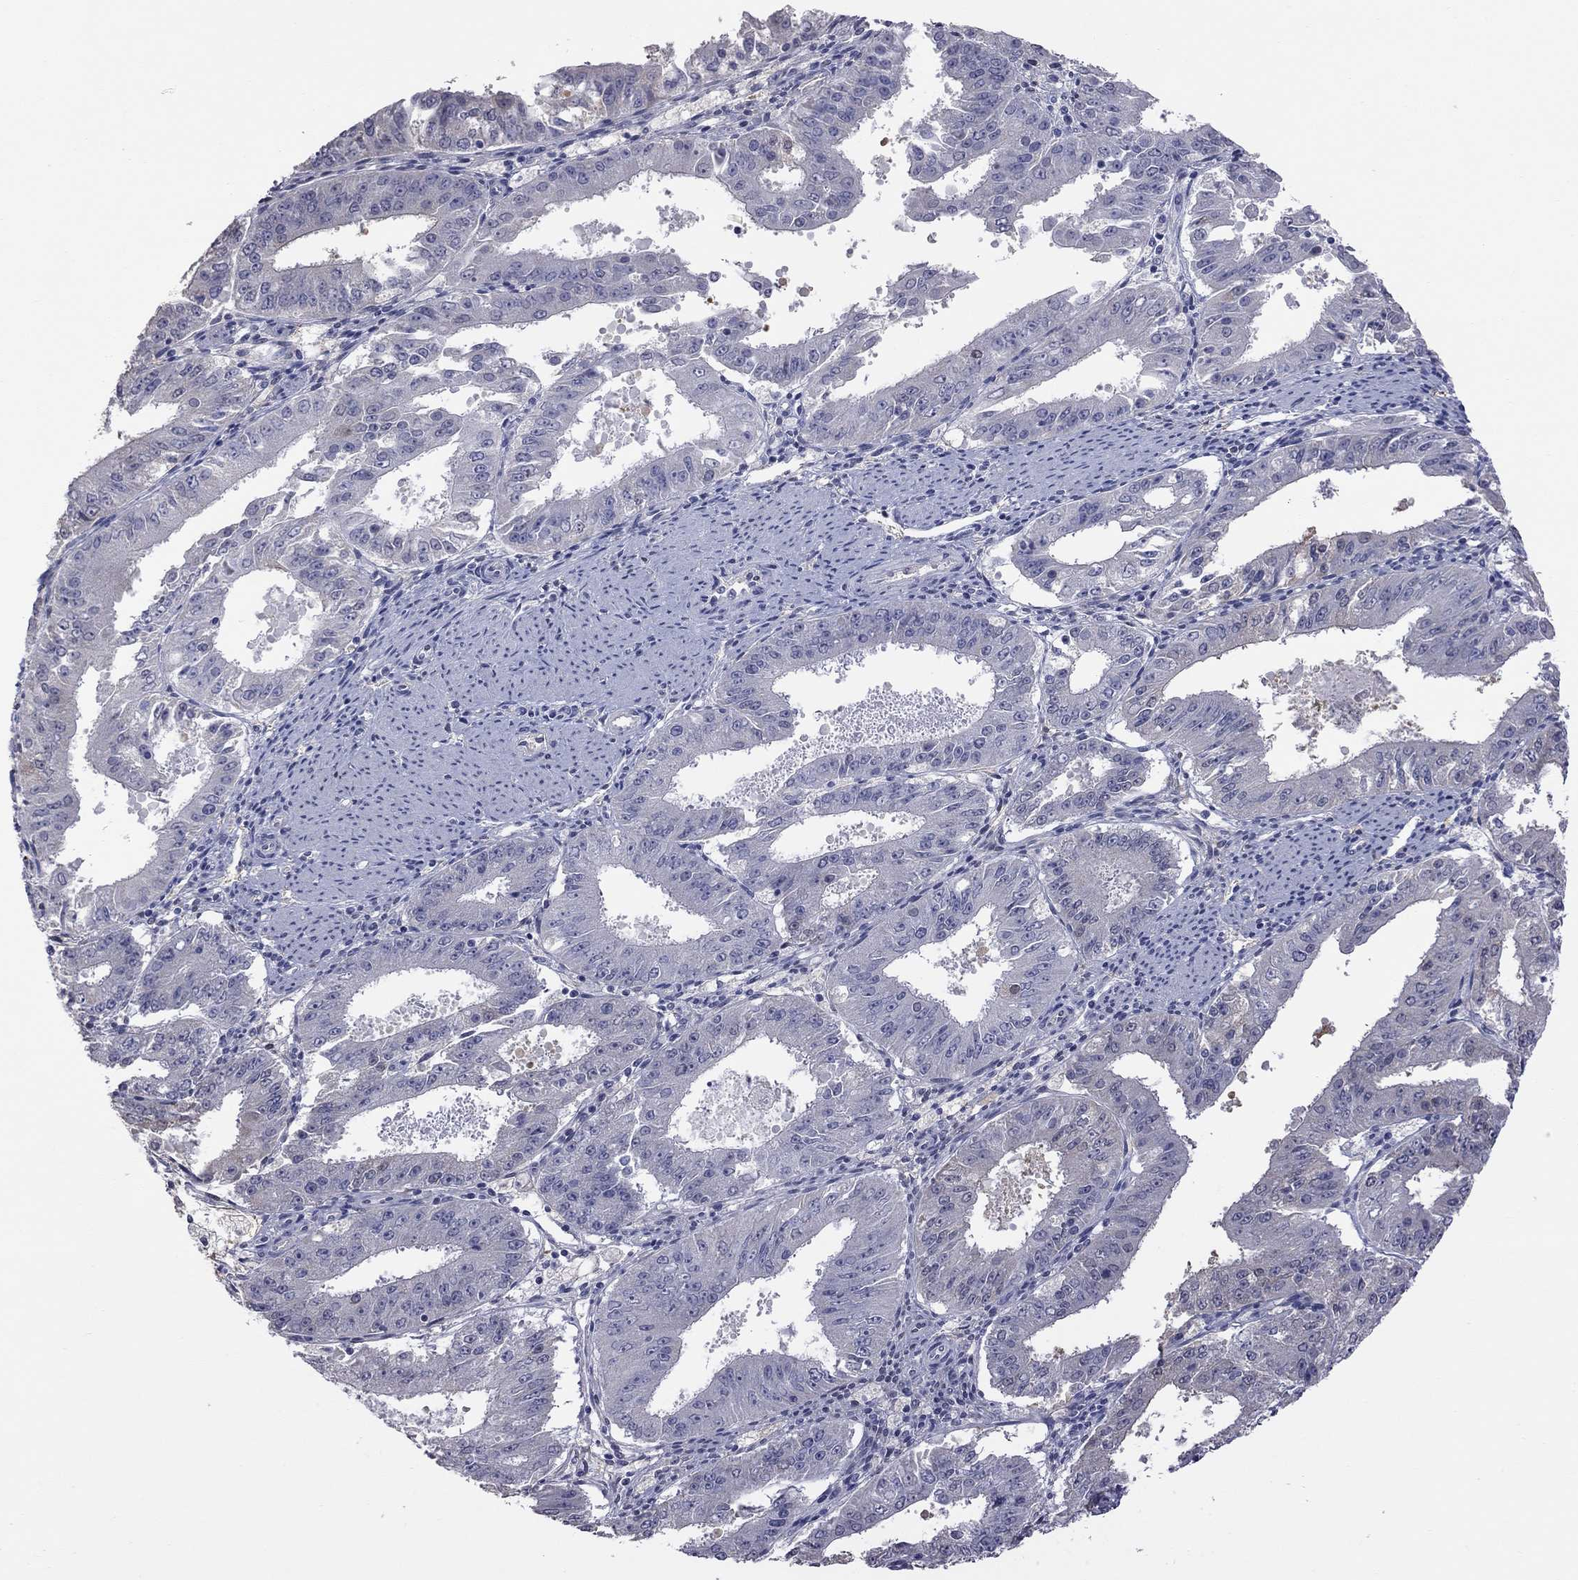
{"staining": {"intensity": "negative", "quantity": "none", "location": "none"}, "tissue": "ovarian cancer", "cell_type": "Tumor cells", "image_type": "cancer", "snomed": [{"axis": "morphology", "description": "Carcinoma, endometroid"}, {"axis": "topography", "description": "Ovary"}], "caption": "Histopathology image shows no protein positivity in tumor cells of endometroid carcinoma (ovarian) tissue.", "gene": "HYLS1", "patient": {"sex": "female", "age": 42}}